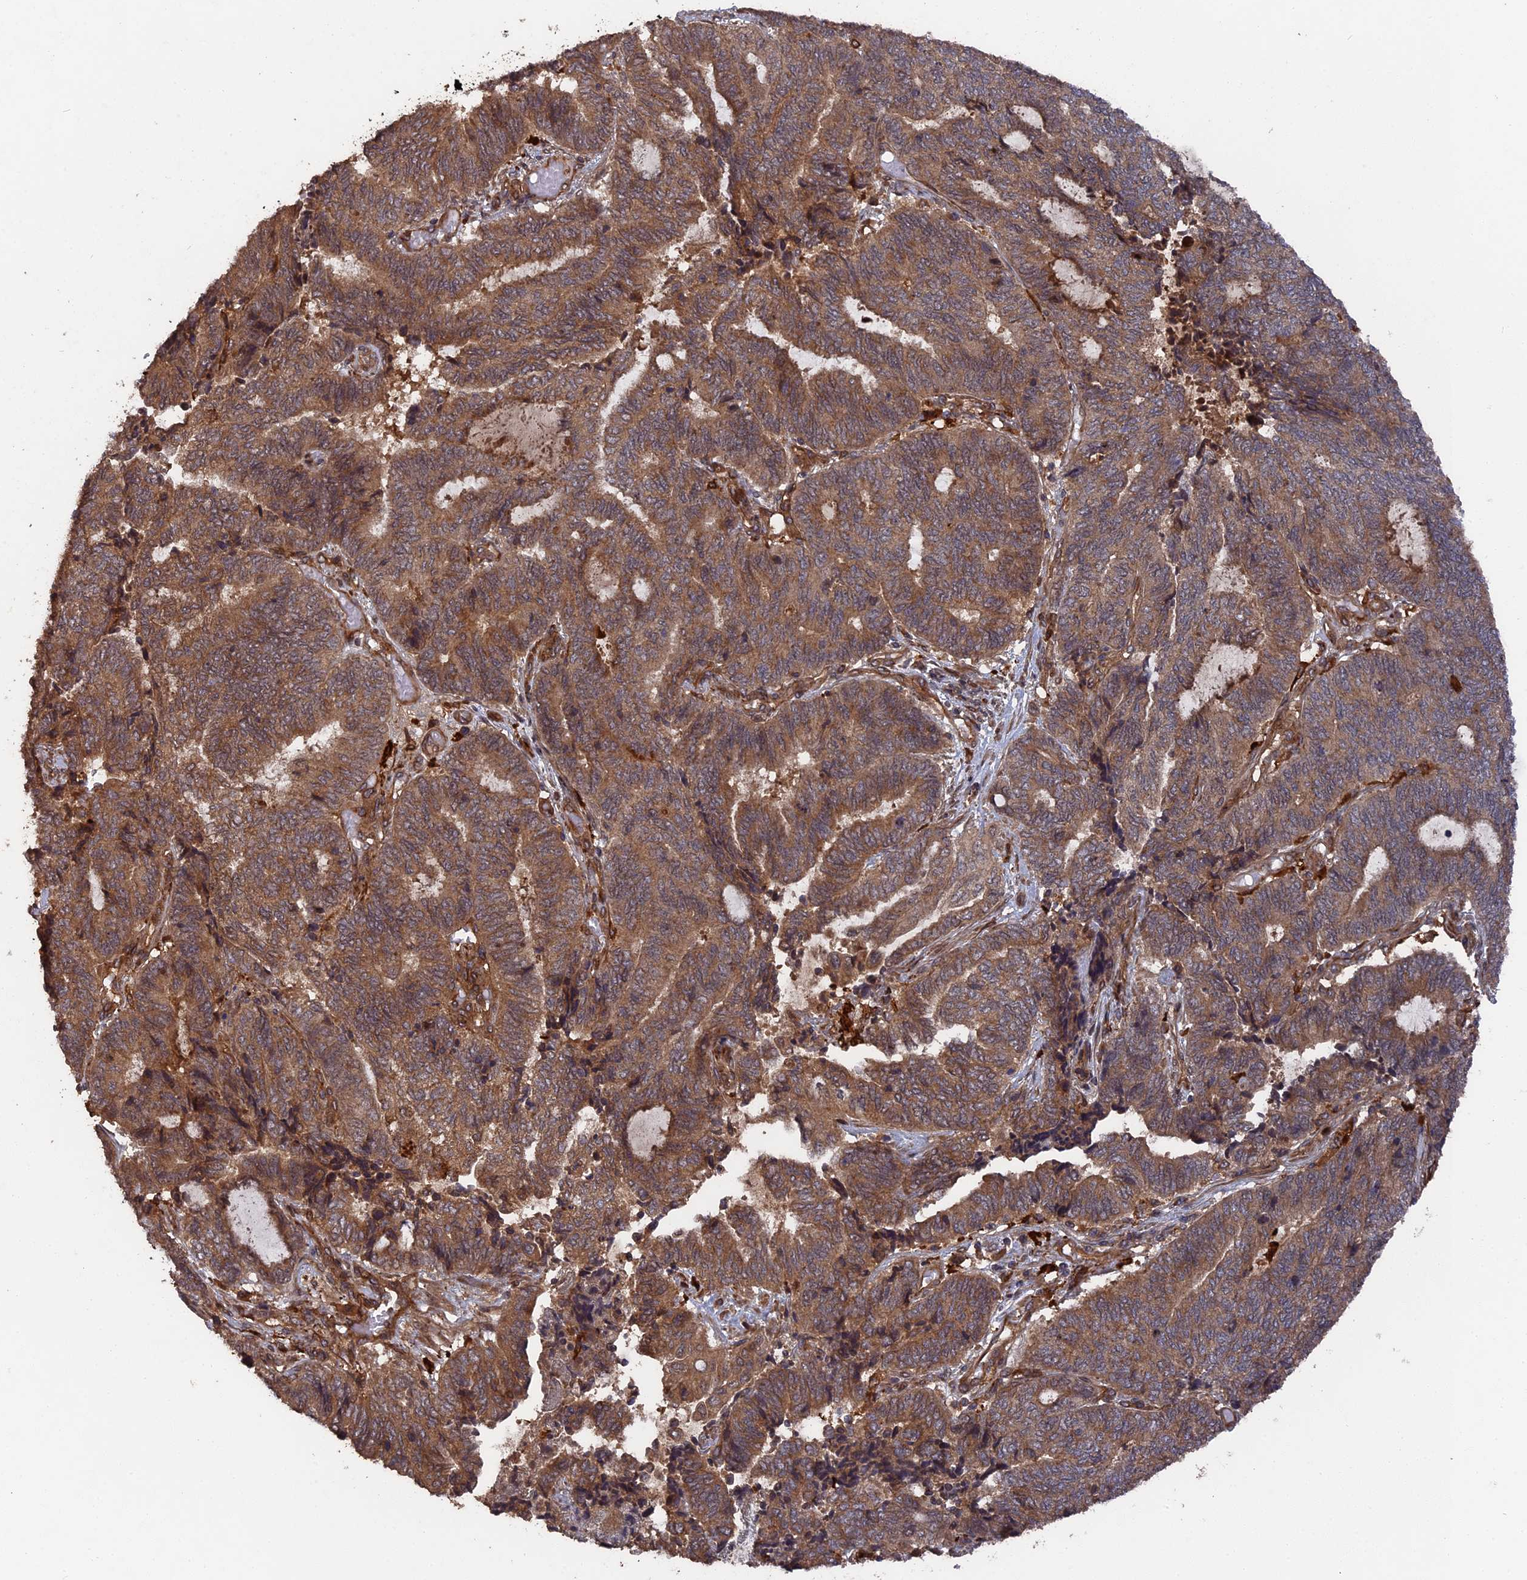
{"staining": {"intensity": "moderate", "quantity": ">75%", "location": "cytoplasmic/membranous"}, "tissue": "endometrial cancer", "cell_type": "Tumor cells", "image_type": "cancer", "snomed": [{"axis": "morphology", "description": "Adenocarcinoma, NOS"}, {"axis": "topography", "description": "Uterus"}, {"axis": "topography", "description": "Endometrium"}], "caption": "IHC of human endometrial cancer (adenocarcinoma) shows medium levels of moderate cytoplasmic/membranous expression in approximately >75% of tumor cells. The staining is performed using DAB brown chromogen to label protein expression. The nuclei are counter-stained blue using hematoxylin.", "gene": "DEF8", "patient": {"sex": "female", "age": 70}}